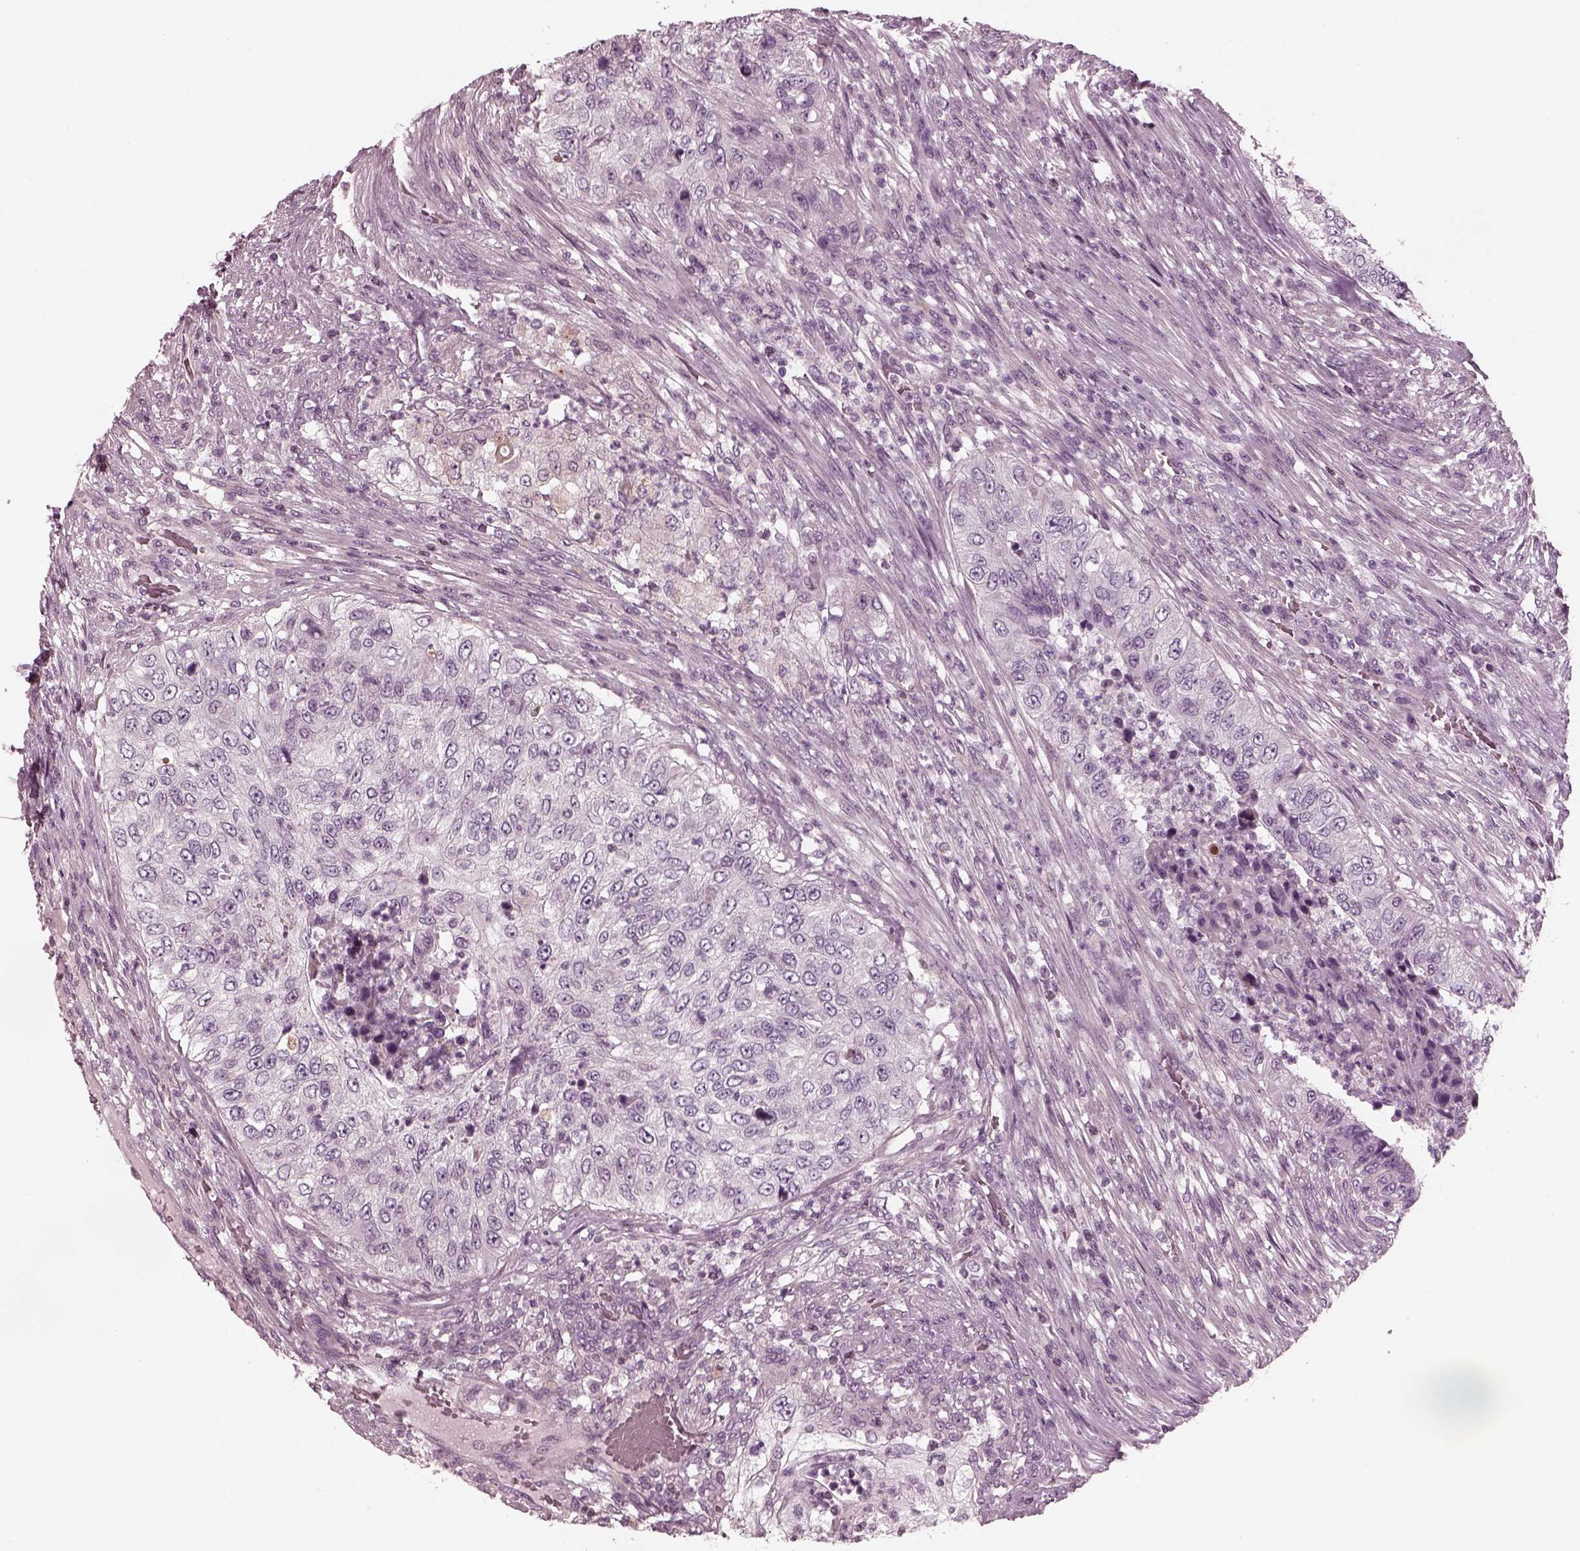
{"staining": {"intensity": "negative", "quantity": "none", "location": "none"}, "tissue": "urothelial cancer", "cell_type": "Tumor cells", "image_type": "cancer", "snomed": [{"axis": "morphology", "description": "Urothelial carcinoma, High grade"}, {"axis": "topography", "description": "Urinary bladder"}], "caption": "Immunohistochemical staining of urothelial carcinoma (high-grade) reveals no significant positivity in tumor cells. Brightfield microscopy of immunohistochemistry (IHC) stained with DAB (brown) and hematoxylin (blue), captured at high magnification.", "gene": "KIF6", "patient": {"sex": "female", "age": 60}}